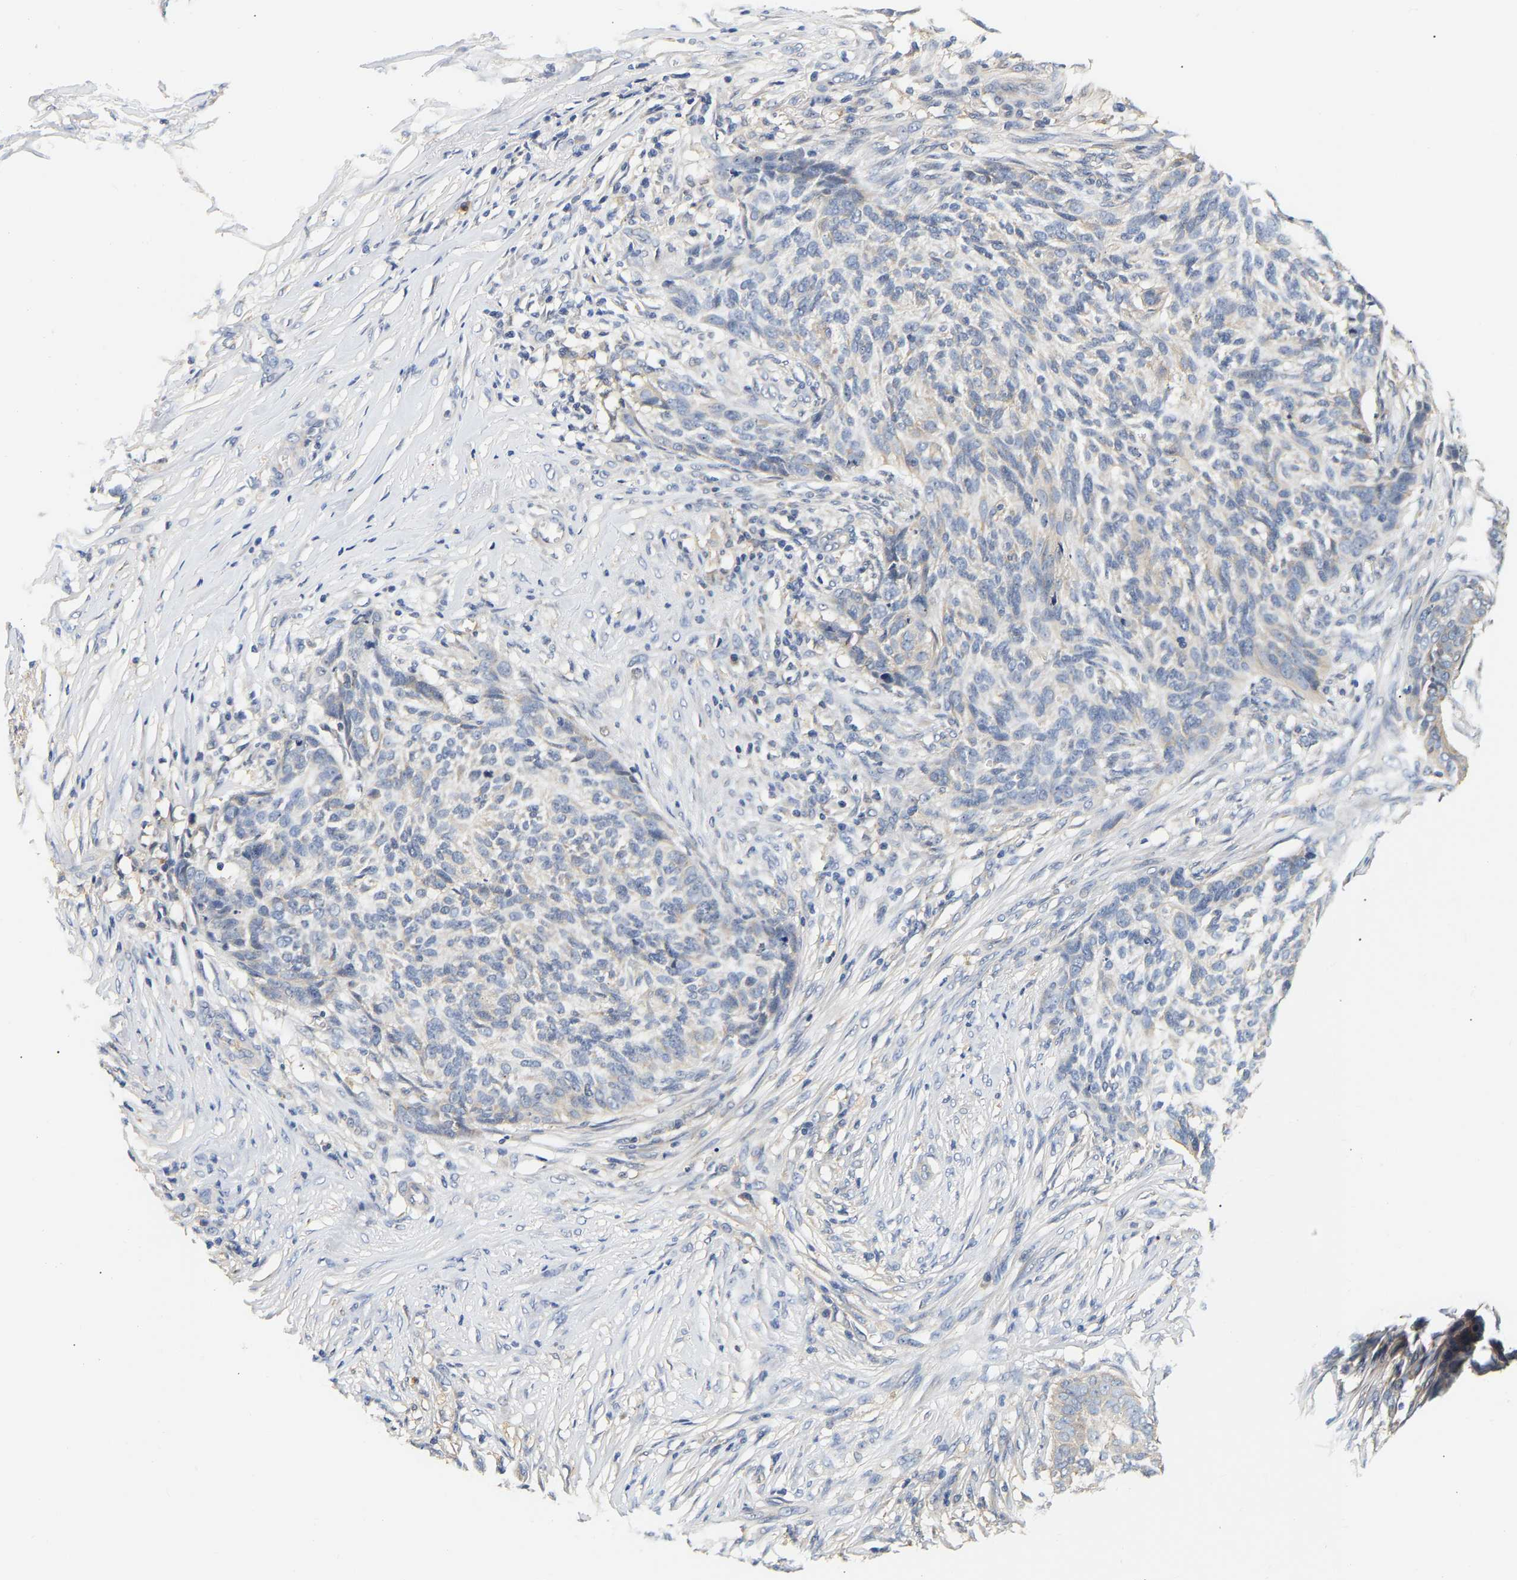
{"staining": {"intensity": "negative", "quantity": "none", "location": "none"}, "tissue": "skin cancer", "cell_type": "Tumor cells", "image_type": "cancer", "snomed": [{"axis": "morphology", "description": "Basal cell carcinoma"}, {"axis": "topography", "description": "Skin"}], "caption": "IHC histopathology image of skin cancer (basal cell carcinoma) stained for a protein (brown), which demonstrates no staining in tumor cells.", "gene": "PPID", "patient": {"sex": "male", "age": 85}}